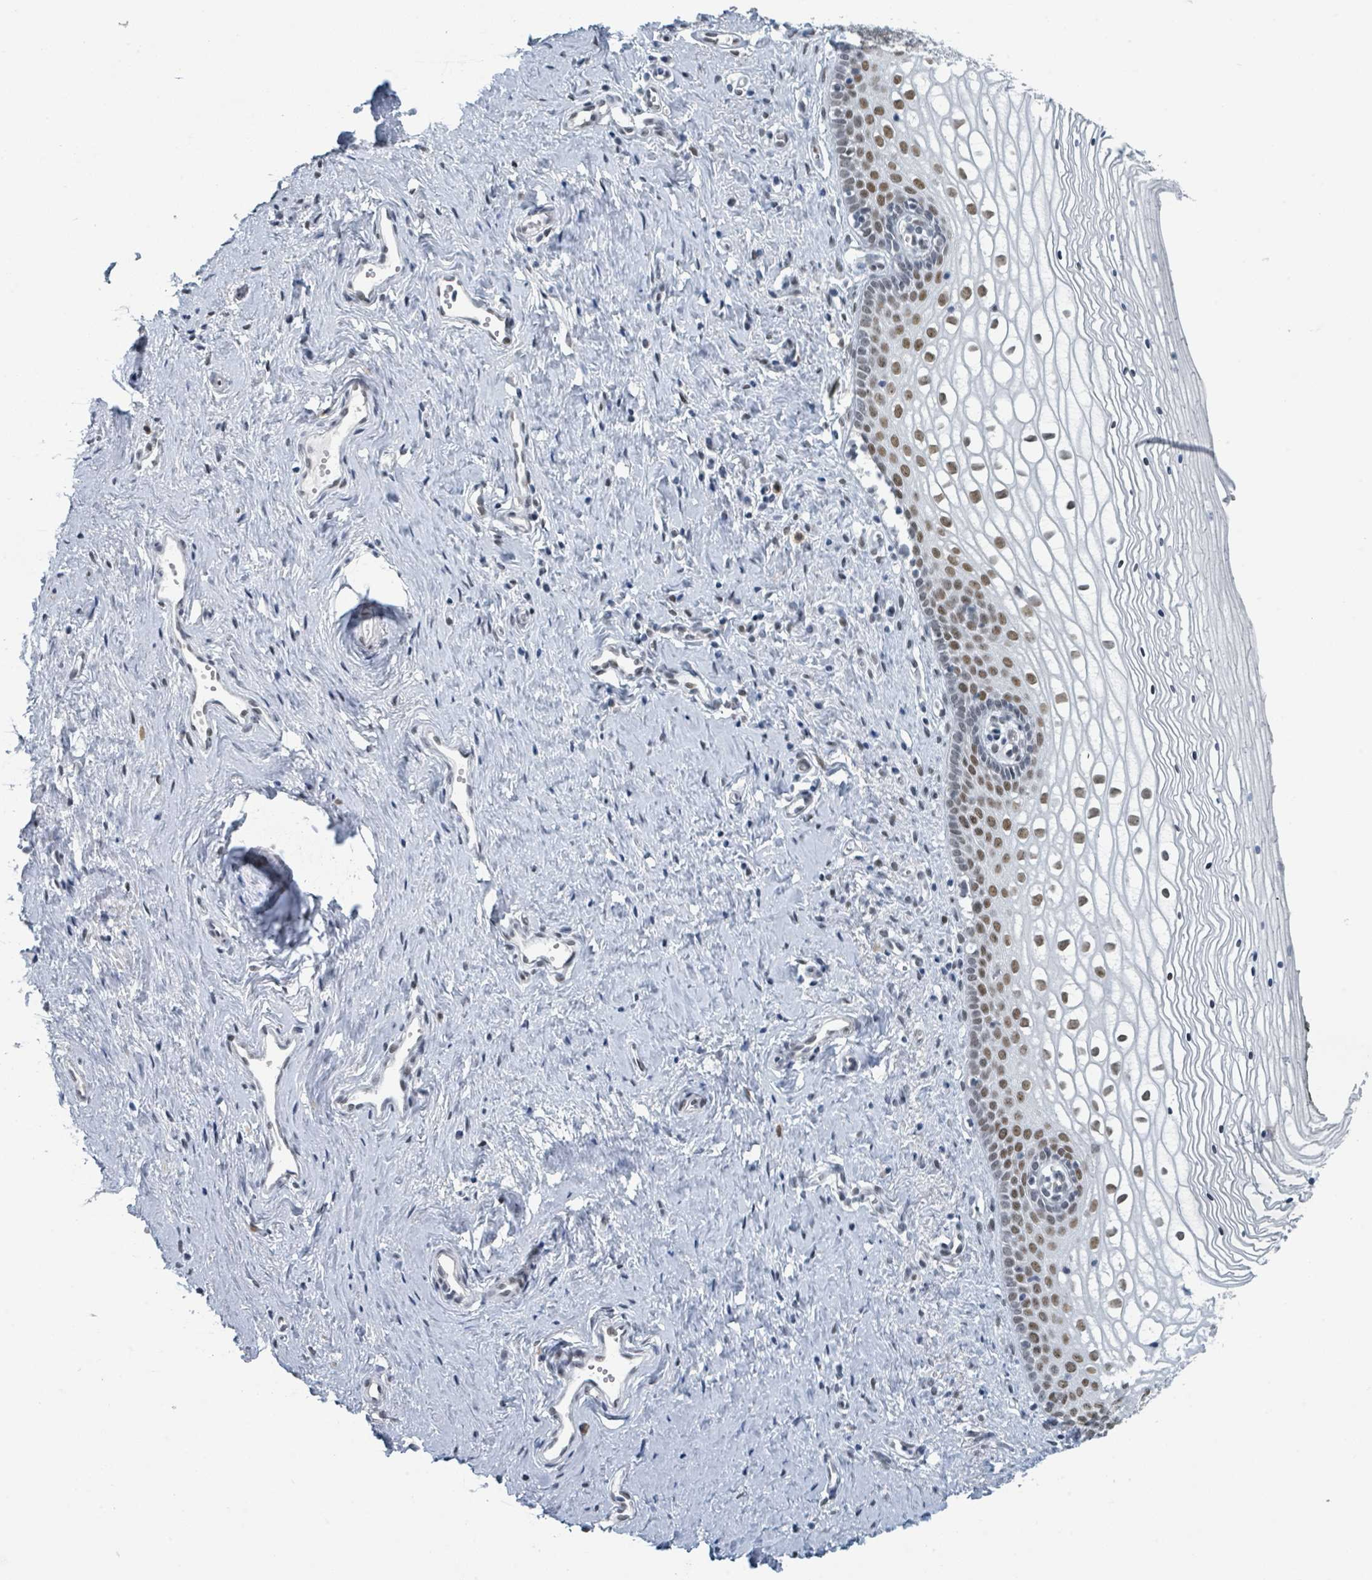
{"staining": {"intensity": "strong", "quantity": "25%-75%", "location": "nuclear"}, "tissue": "vagina", "cell_type": "Squamous epithelial cells", "image_type": "normal", "snomed": [{"axis": "morphology", "description": "Normal tissue, NOS"}, {"axis": "topography", "description": "Vagina"}], "caption": "Squamous epithelial cells show high levels of strong nuclear expression in about 25%-75% of cells in unremarkable vagina. (DAB (3,3'-diaminobenzidine) IHC, brown staining for protein, blue staining for nuclei).", "gene": "EHMT2", "patient": {"sex": "female", "age": 59}}